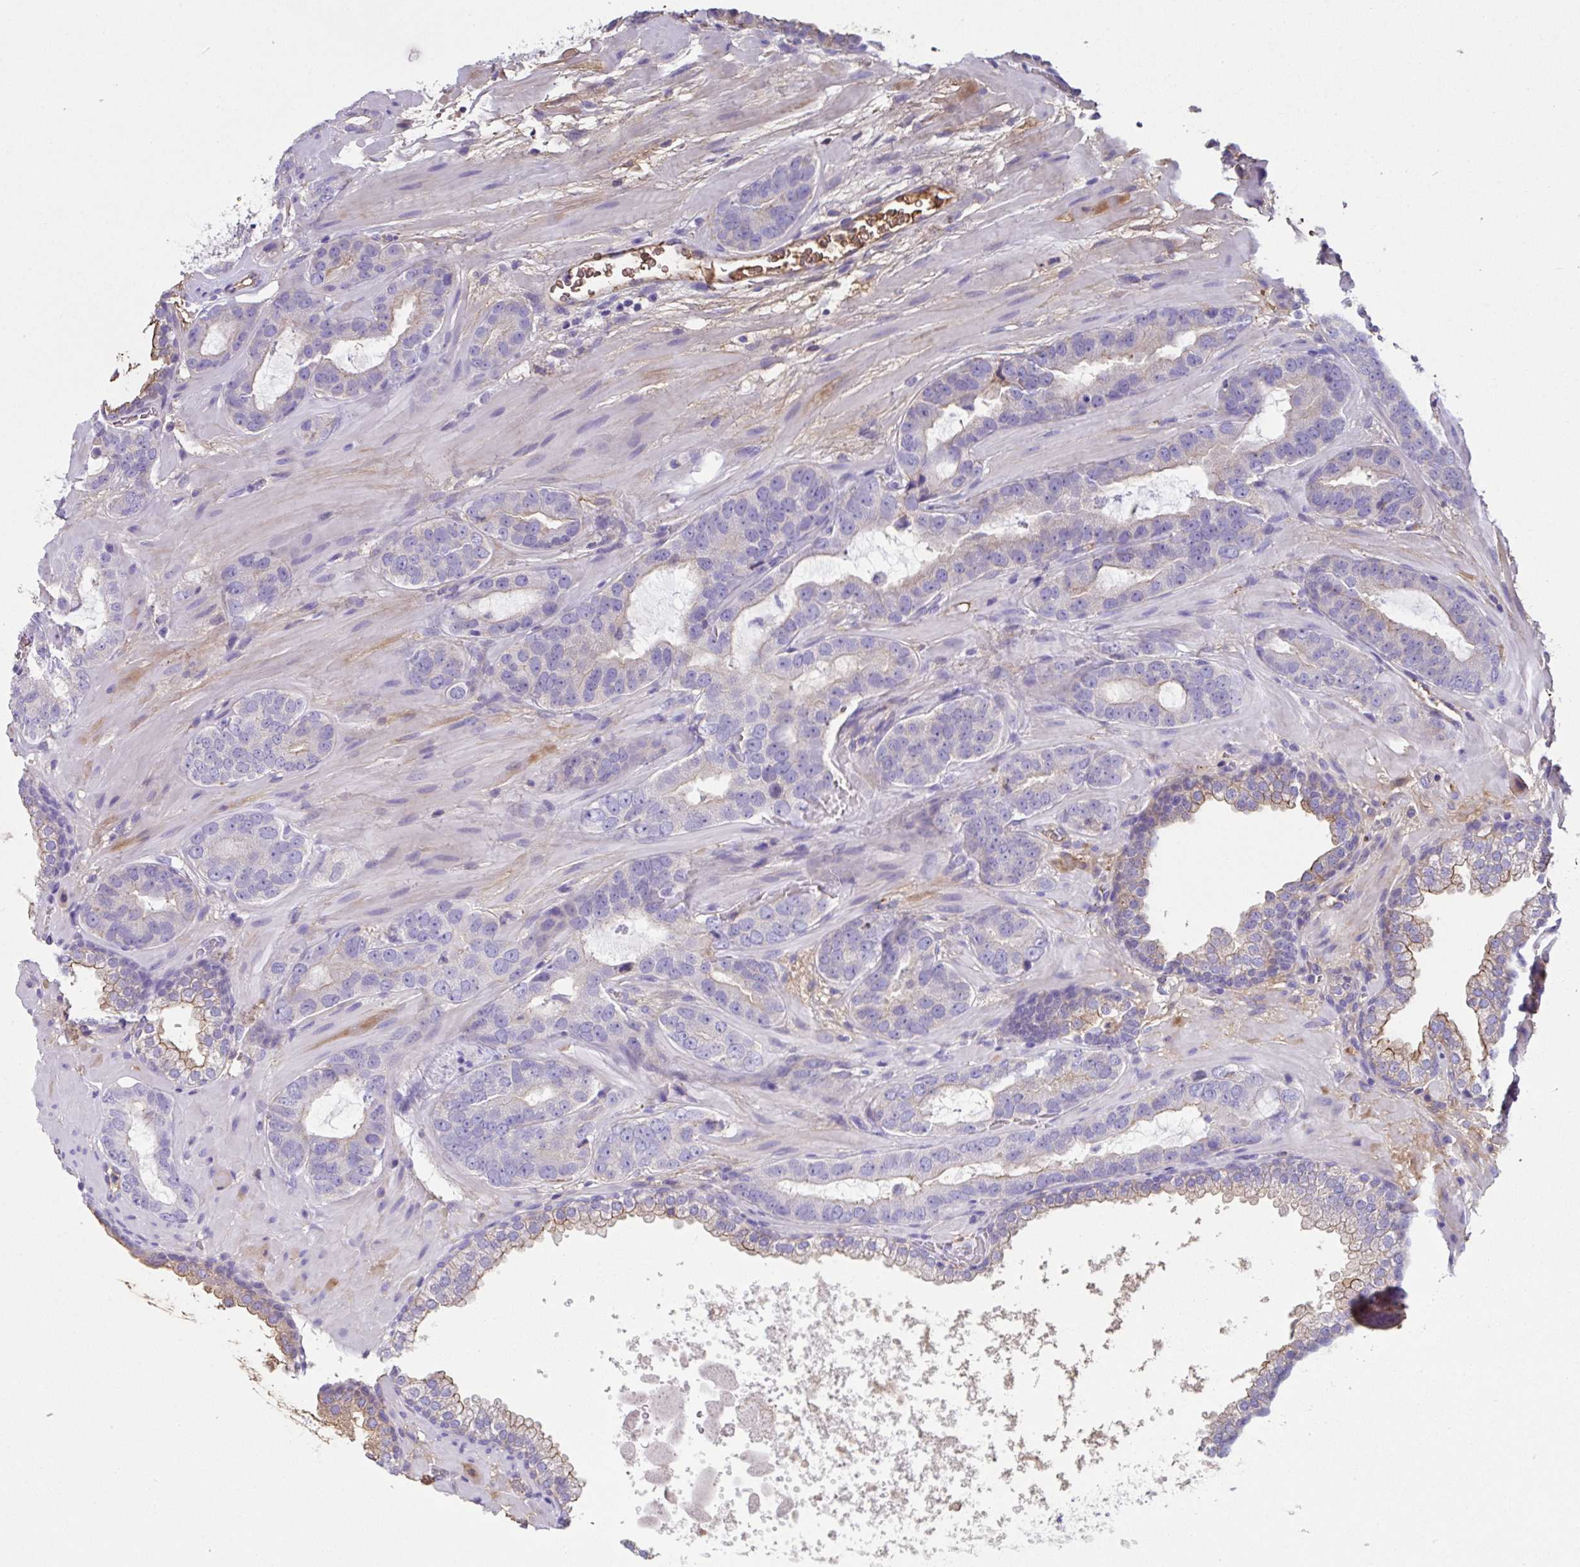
{"staining": {"intensity": "weak", "quantity": "<25%", "location": "cytoplasmic/membranous"}, "tissue": "prostate cancer", "cell_type": "Tumor cells", "image_type": "cancer", "snomed": [{"axis": "morphology", "description": "Adenocarcinoma, Low grade"}, {"axis": "topography", "description": "Prostate"}], "caption": "Immunohistochemical staining of human prostate cancer shows no significant staining in tumor cells.", "gene": "ZNF813", "patient": {"sex": "male", "age": 62}}